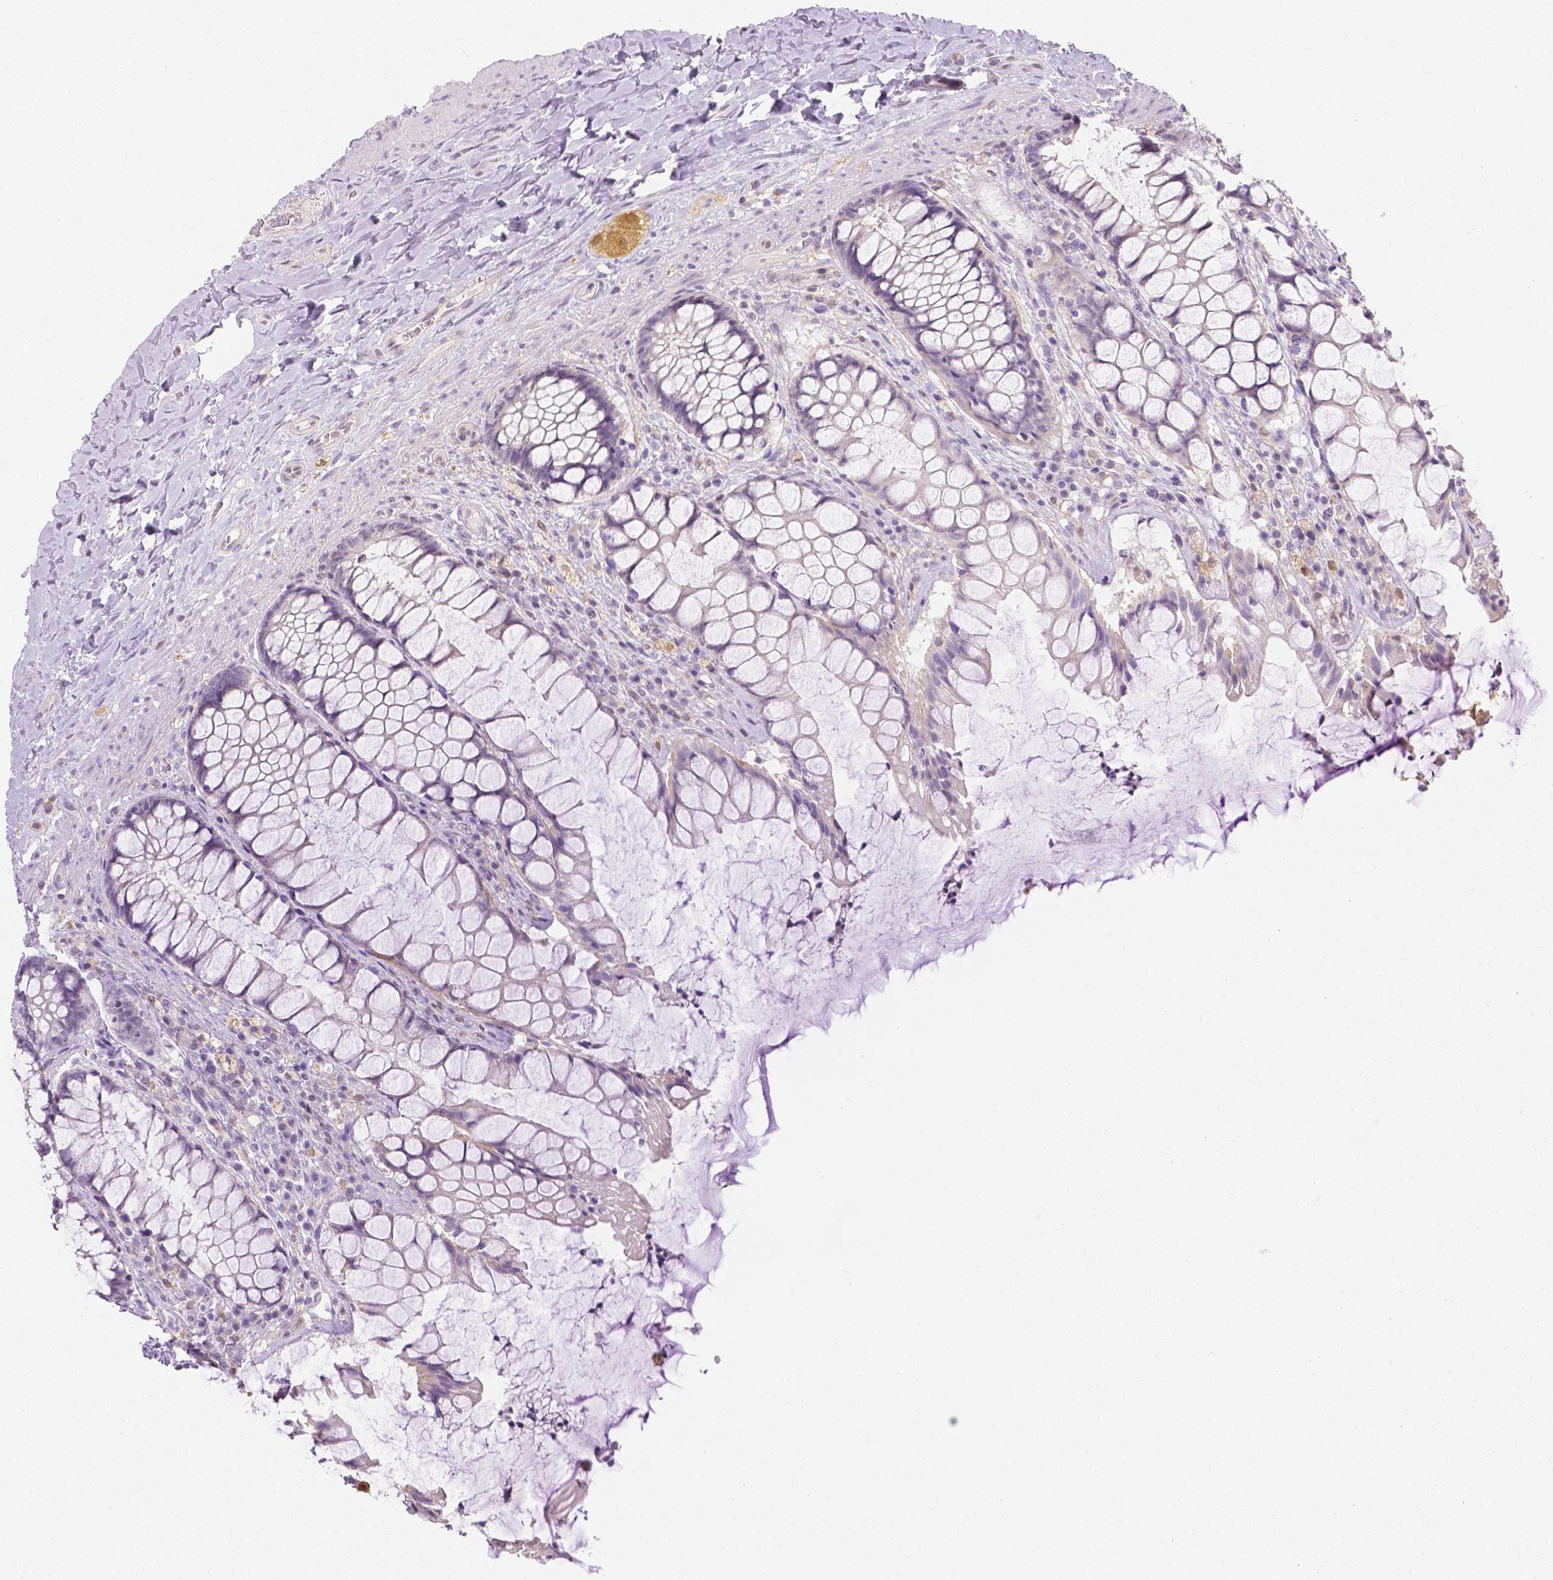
{"staining": {"intensity": "weak", "quantity": "<25%", "location": "cytoplasmic/membranous"}, "tissue": "rectum", "cell_type": "Glandular cells", "image_type": "normal", "snomed": [{"axis": "morphology", "description": "Normal tissue, NOS"}, {"axis": "topography", "description": "Rectum"}], "caption": "Immunohistochemistry (IHC) photomicrograph of normal rectum stained for a protein (brown), which reveals no positivity in glandular cells. (DAB (3,3'-diaminobenzidine) immunohistochemistry visualized using brightfield microscopy, high magnification).", "gene": "SGTB", "patient": {"sex": "female", "age": 58}}